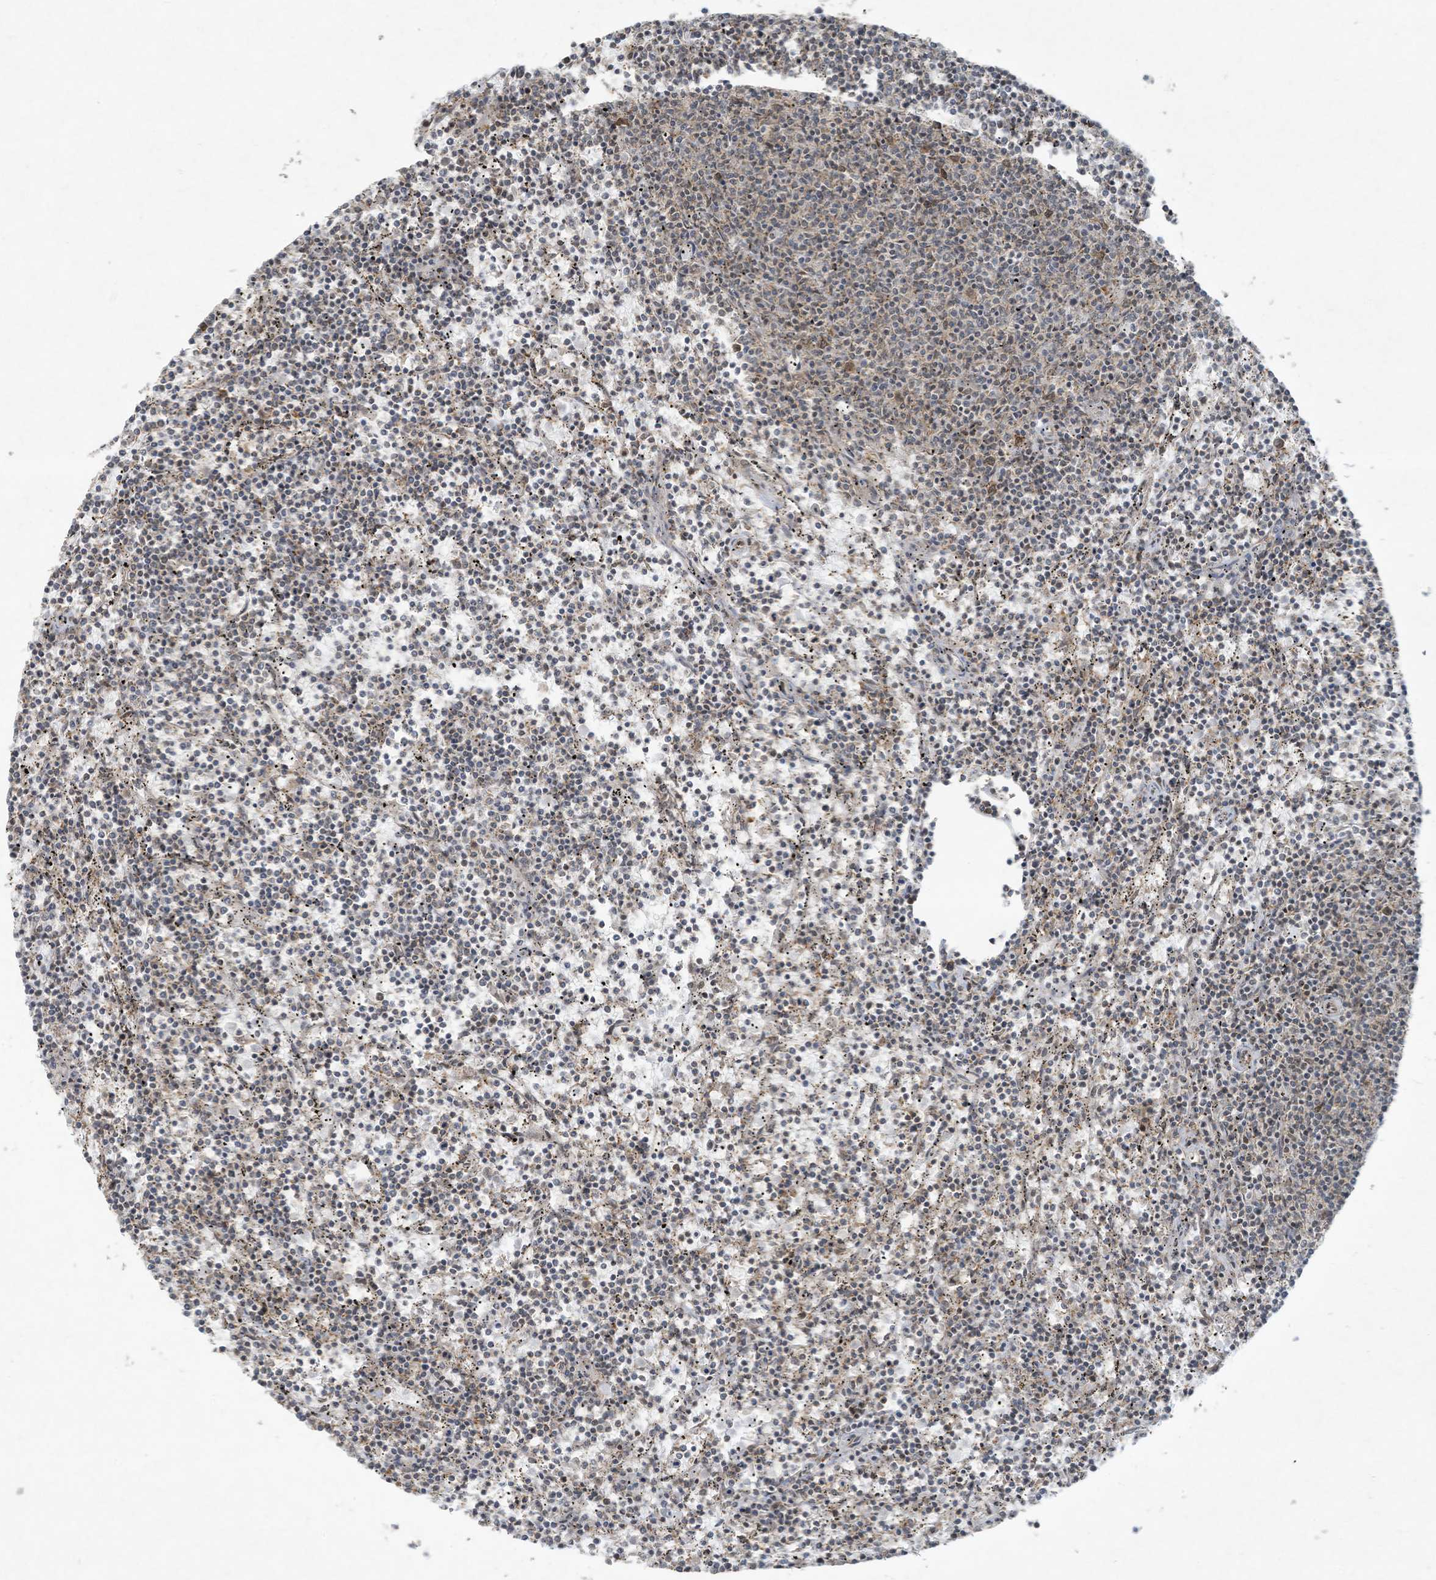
{"staining": {"intensity": "negative", "quantity": "none", "location": "none"}, "tissue": "lymphoma", "cell_type": "Tumor cells", "image_type": "cancer", "snomed": [{"axis": "morphology", "description": "Malignant lymphoma, non-Hodgkin's type, Low grade"}, {"axis": "topography", "description": "Spleen"}], "caption": "There is no significant expression in tumor cells of low-grade malignant lymphoma, non-Hodgkin's type.", "gene": "ZNF263", "patient": {"sex": "female", "age": 50}}